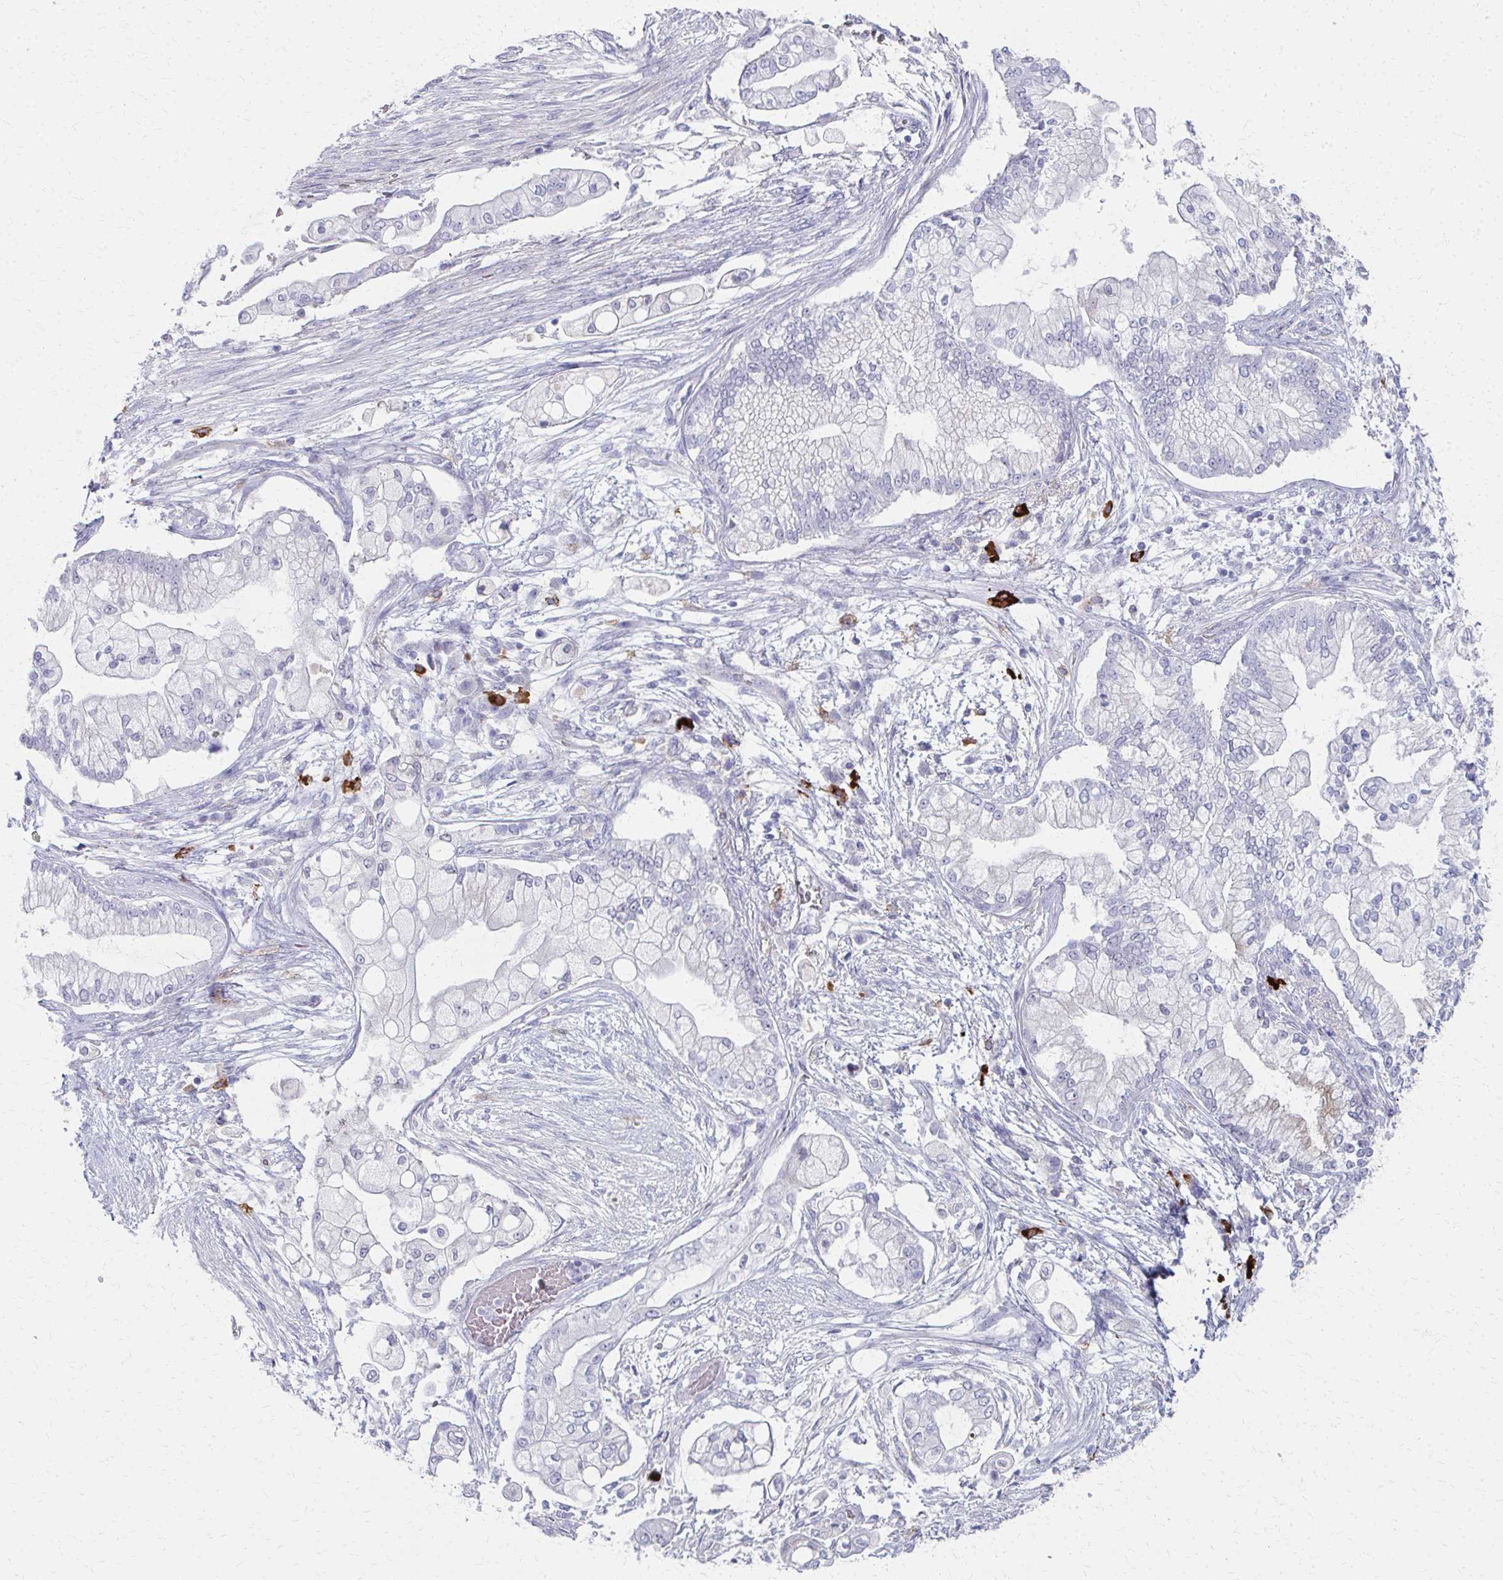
{"staining": {"intensity": "negative", "quantity": "none", "location": "none"}, "tissue": "pancreatic cancer", "cell_type": "Tumor cells", "image_type": "cancer", "snomed": [{"axis": "morphology", "description": "Adenocarcinoma, NOS"}, {"axis": "topography", "description": "Pancreas"}], "caption": "Human pancreatic cancer (adenocarcinoma) stained for a protein using immunohistochemistry (IHC) shows no expression in tumor cells.", "gene": "MS4A2", "patient": {"sex": "female", "age": 69}}